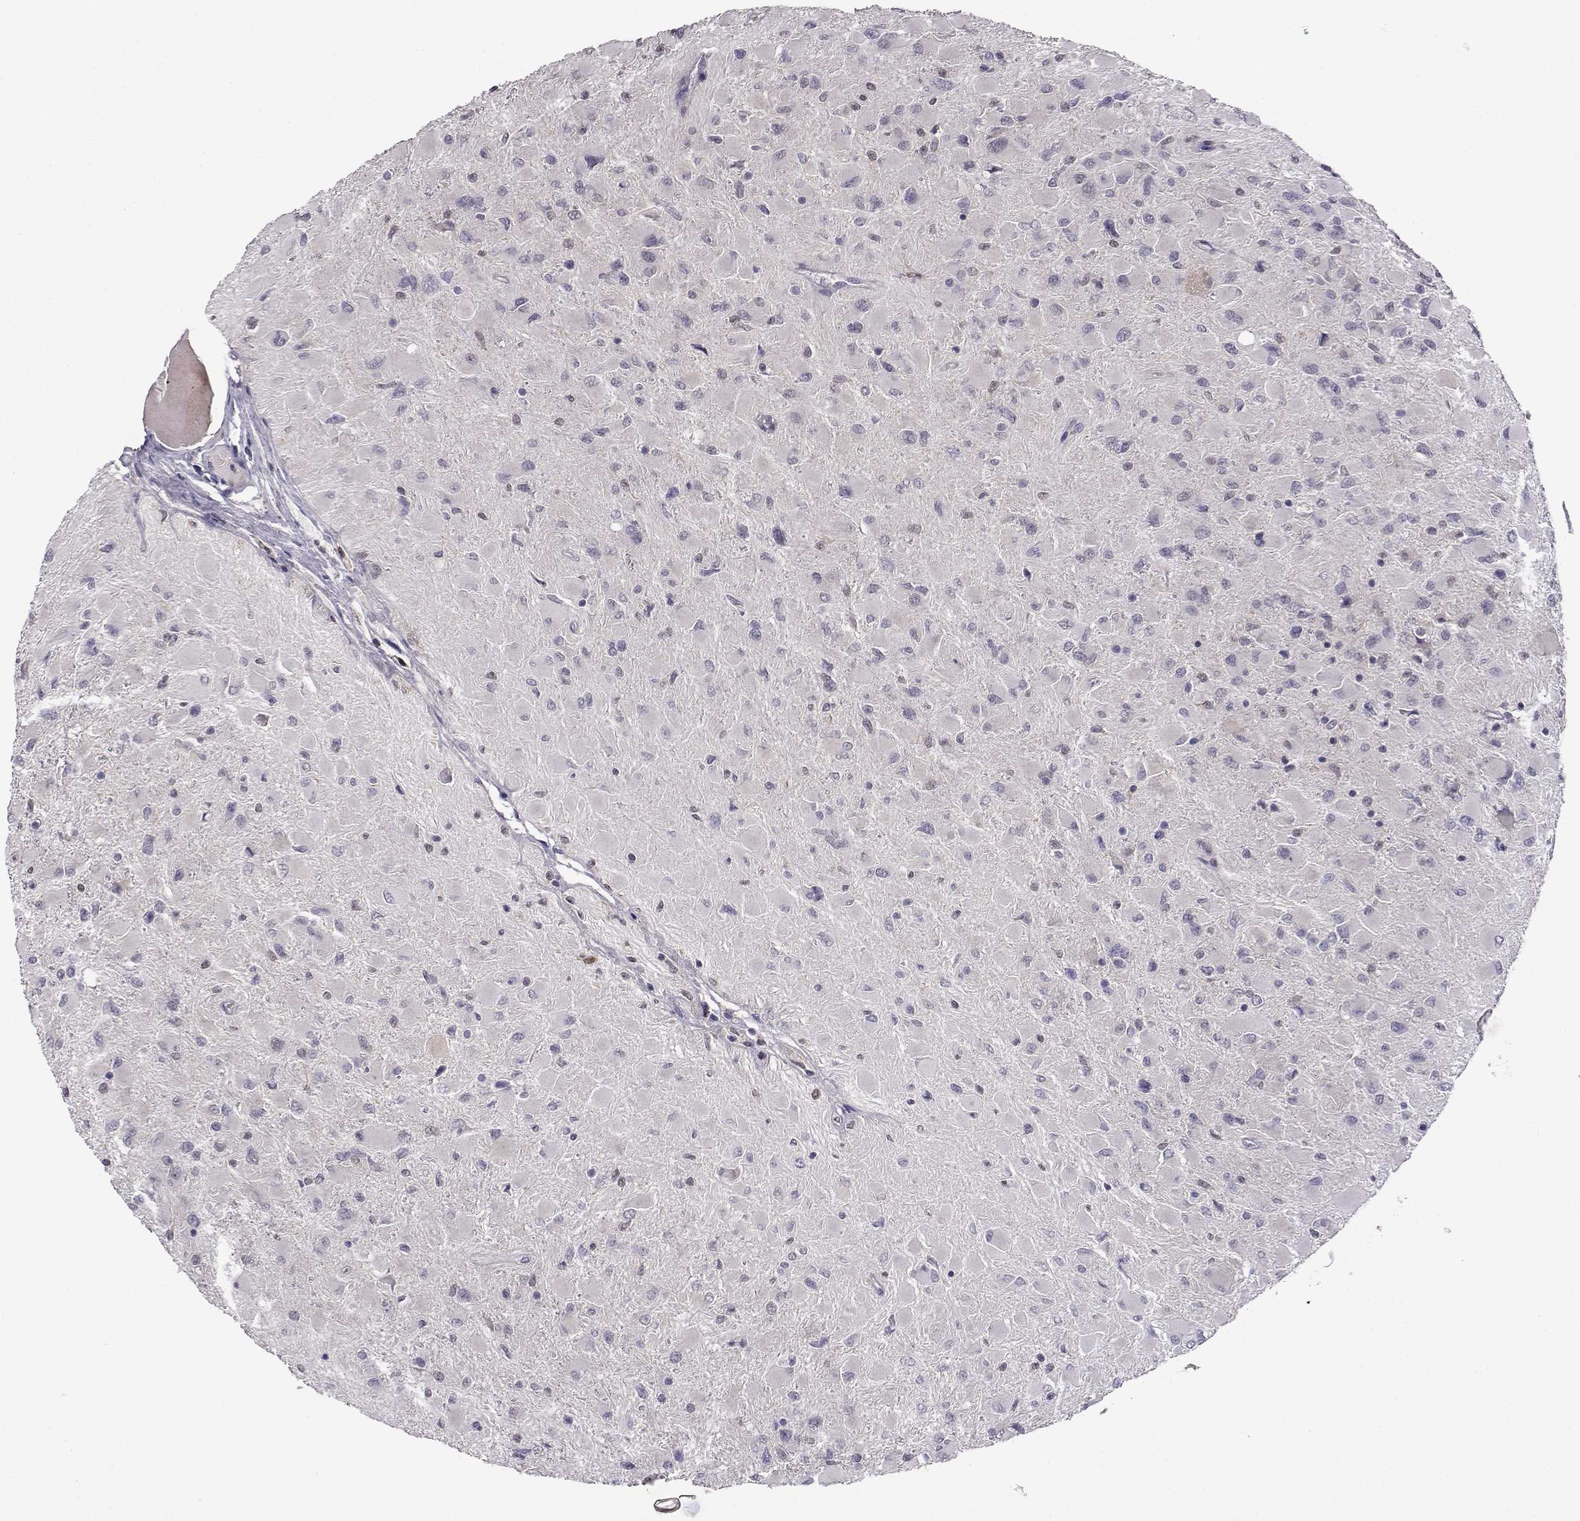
{"staining": {"intensity": "negative", "quantity": "none", "location": "none"}, "tissue": "glioma", "cell_type": "Tumor cells", "image_type": "cancer", "snomed": [{"axis": "morphology", "description": "Glioma, malignant, High grade"}, {"axis": "topography", "description": "Cerebral cortex"}], "caption": "An immunohistochemistry (IHC) photomicrograph of malignant high-grade glioma is shown. There is no staining in tumor cells of malignant high-grade glioma. (DAB (3,3'-diaminobenzidine) IHC visualized using brightfield microscopy, high magnification).", "gene": "AKR1B1", "patient": {"sex": "female", "age": 36}}